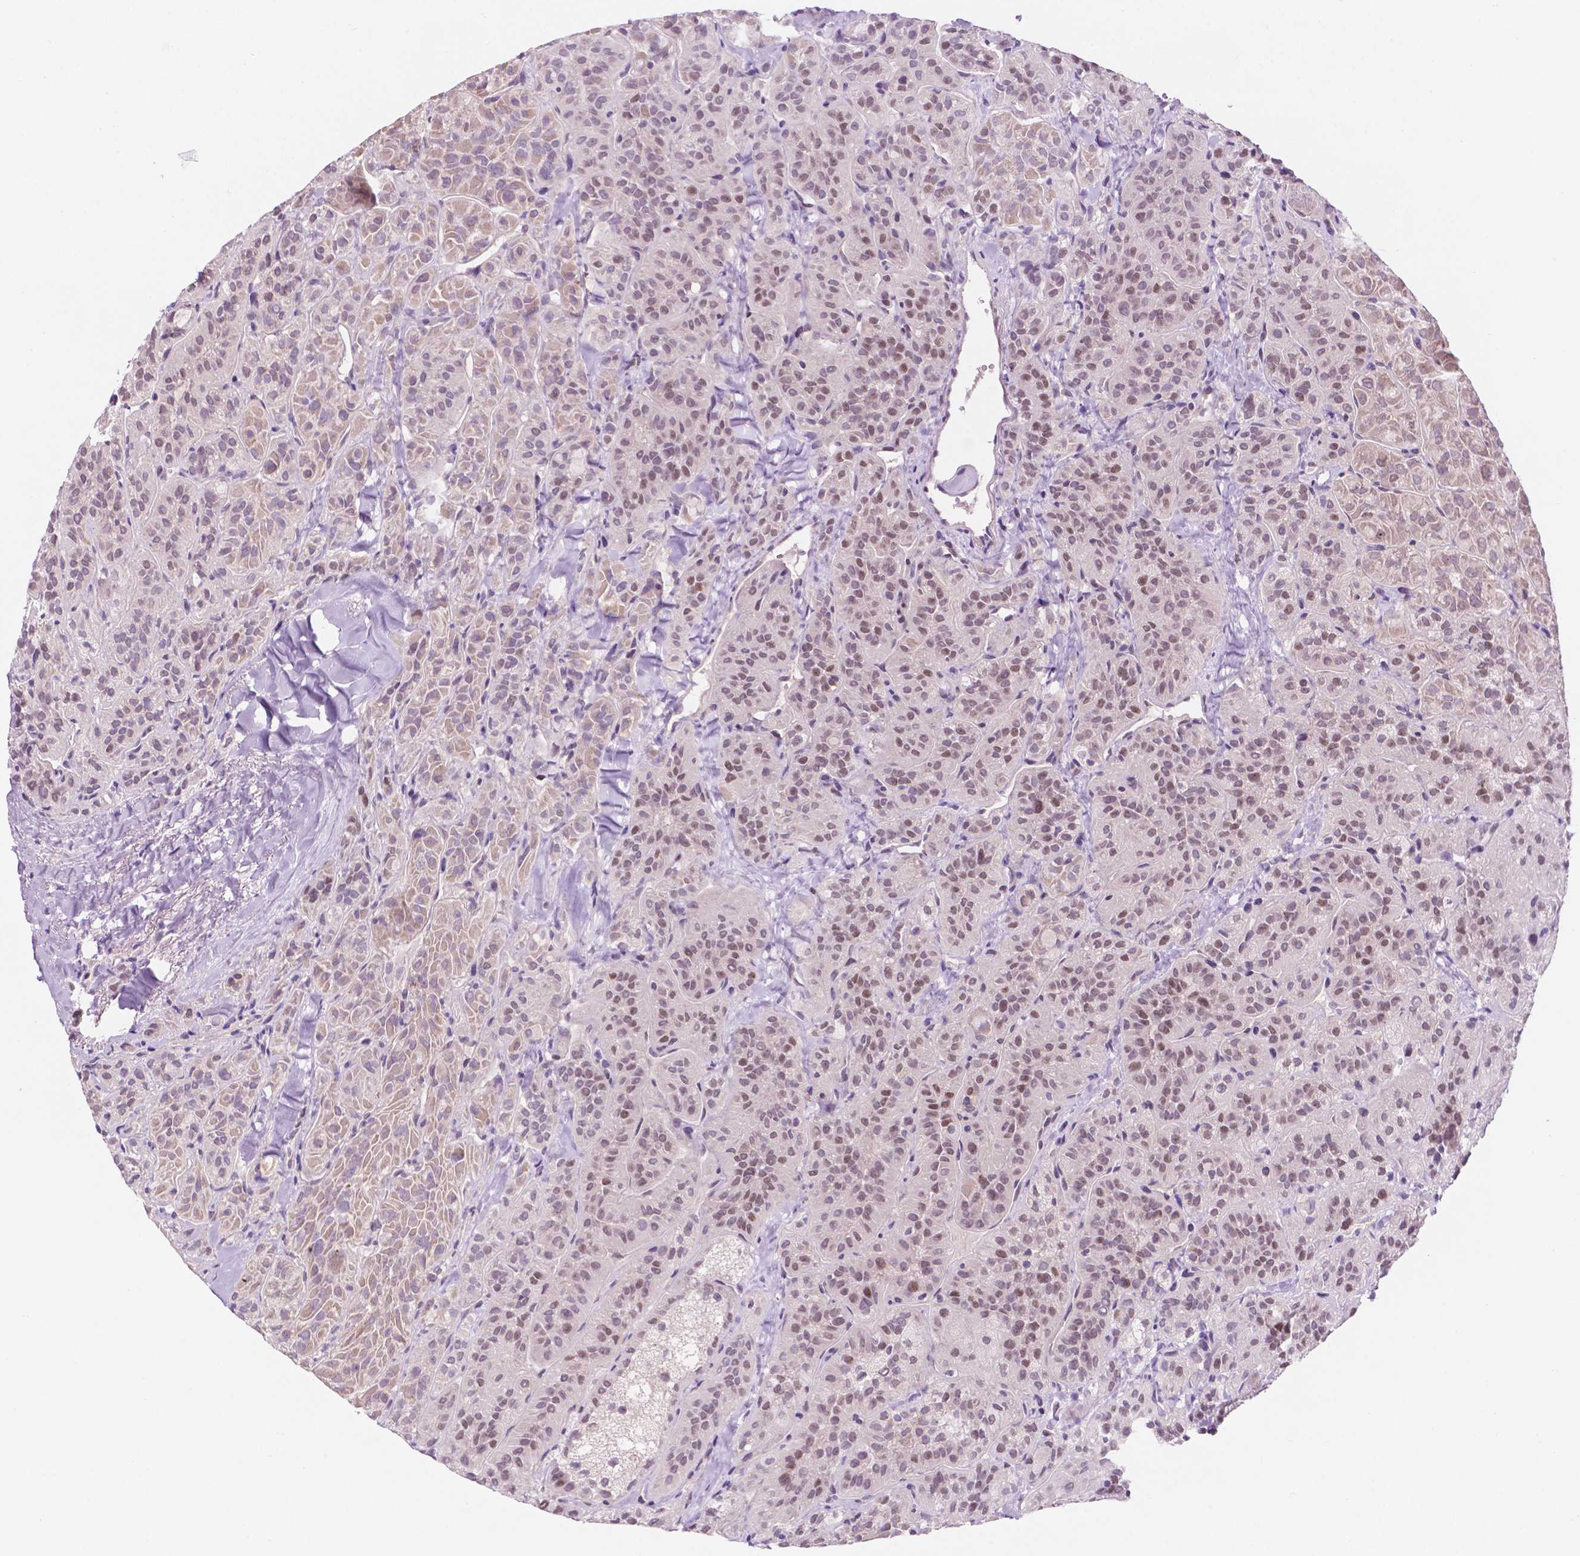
{"staining": {"intensity": "weak", "quantity": ">75%", "location": "nuclear"}, "tissue": "thyroid cancer", "cell_type": "Tumor cells", "image_type": "cancer", "snomed": [{"axis": "morphology", "description": "Papillary adenocarcinoma, NOS"}, {"axis": "topography", "description": "Thyroid gland"}], "caption": "A histopathology image showing weak nuclear staining in approximately >75% of tumor cells in papillary adenocarcinoma (thyroid), as visualized by brown immunohistochemical staining.", "gene": "FAM50B", "patient": {"sex": "female", "age": 45}}